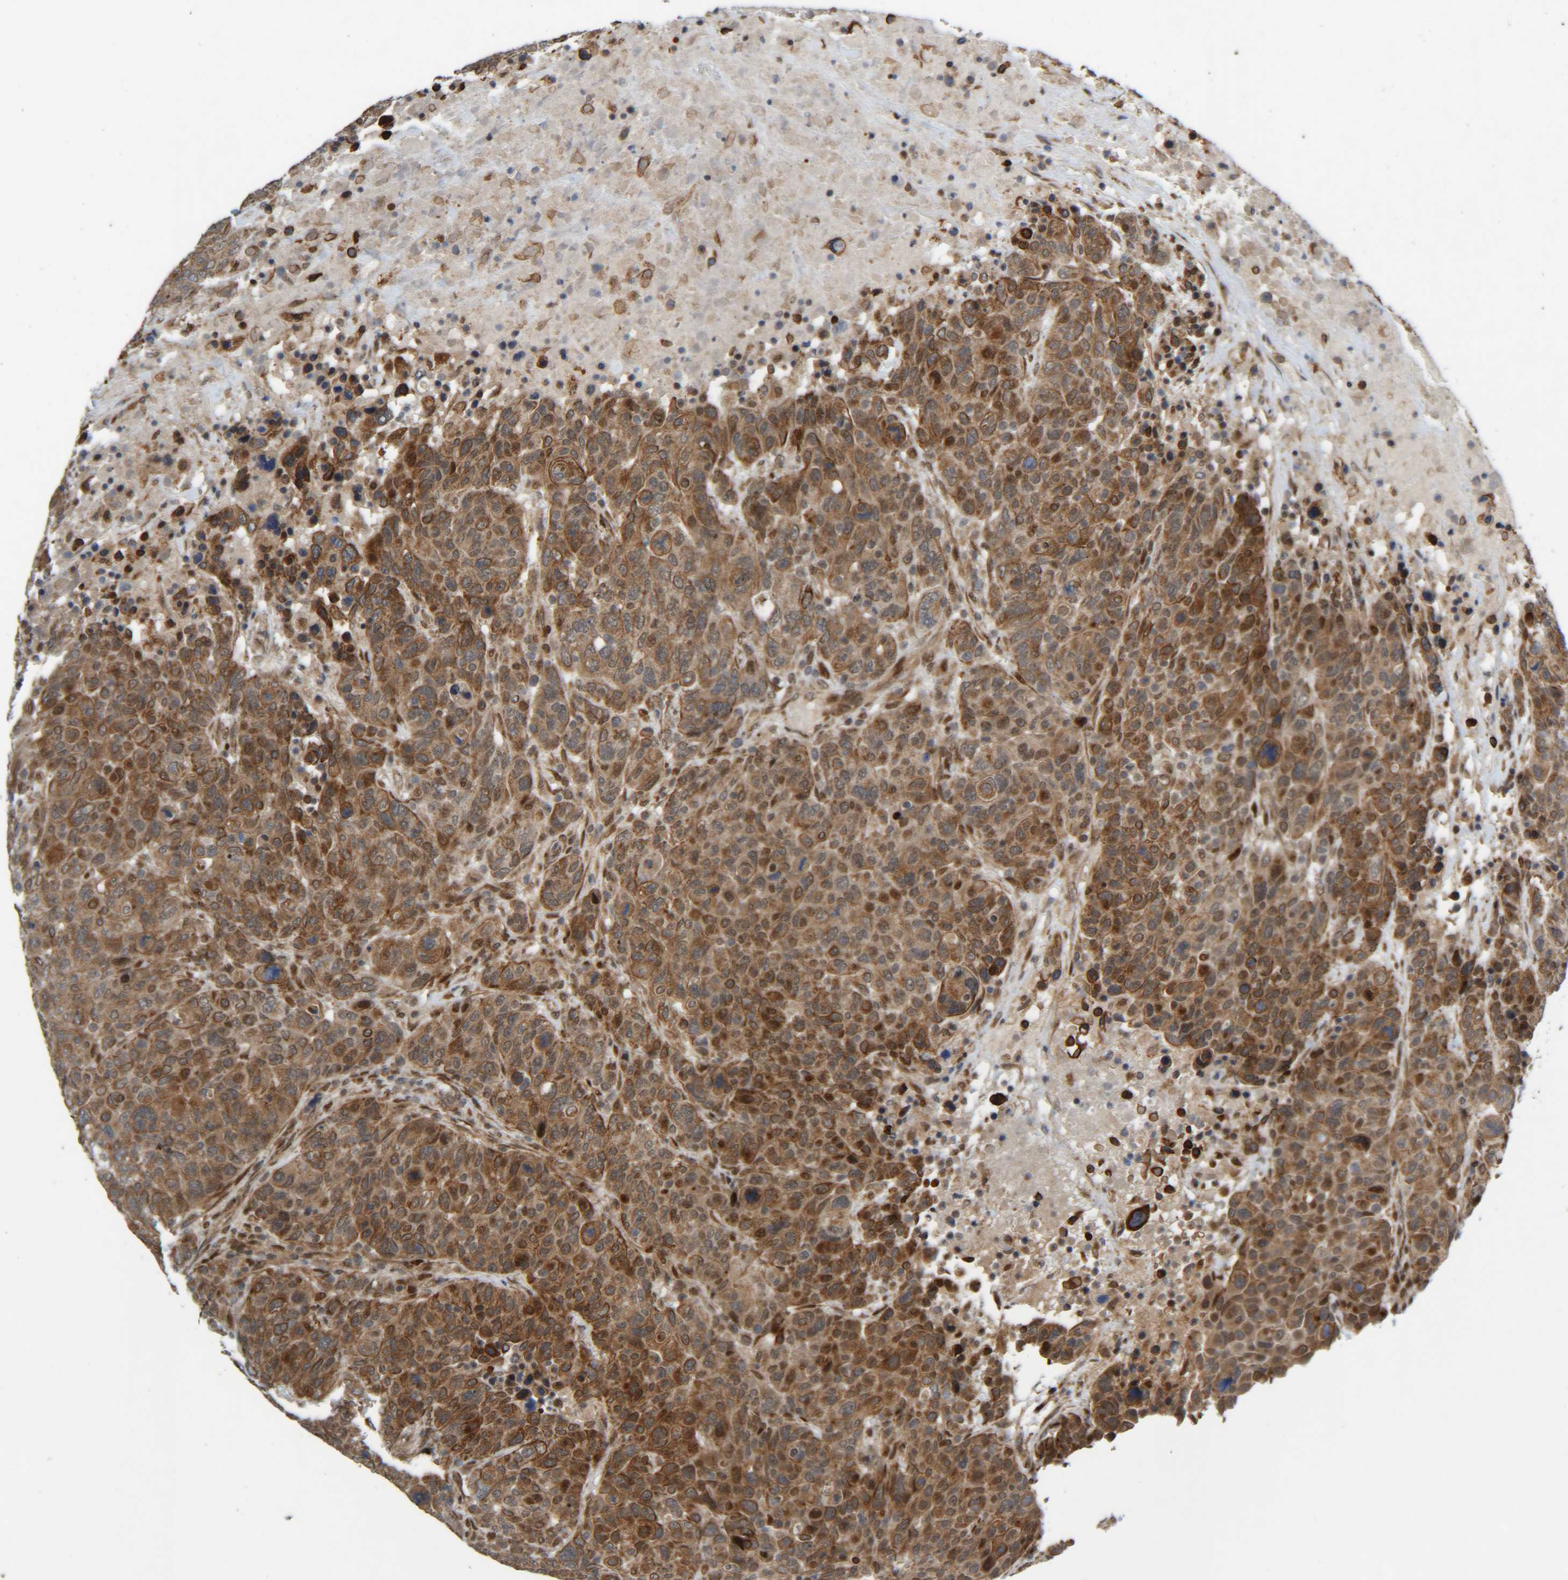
{"staining": {"intensity": "moderate", "quantity": ">75%", "location": "cytoplasmic/membranous"}, "tissue": "breast cancer", "cell_type": "Tumor cells", "image_type": "cancer", "snomed": [{"axis": "morphology", "description": "Duct carcinoma"}, {"axis": "topography", "description": "Breast"}], "caption": "A brown stain labels moderate cytoplasmic/membranous staining of a protein in infiltrating ductal carcinoma (breast) tumor cells.", "gene": "CCDC57", "patient": {"sex": "female", "age": 37}}